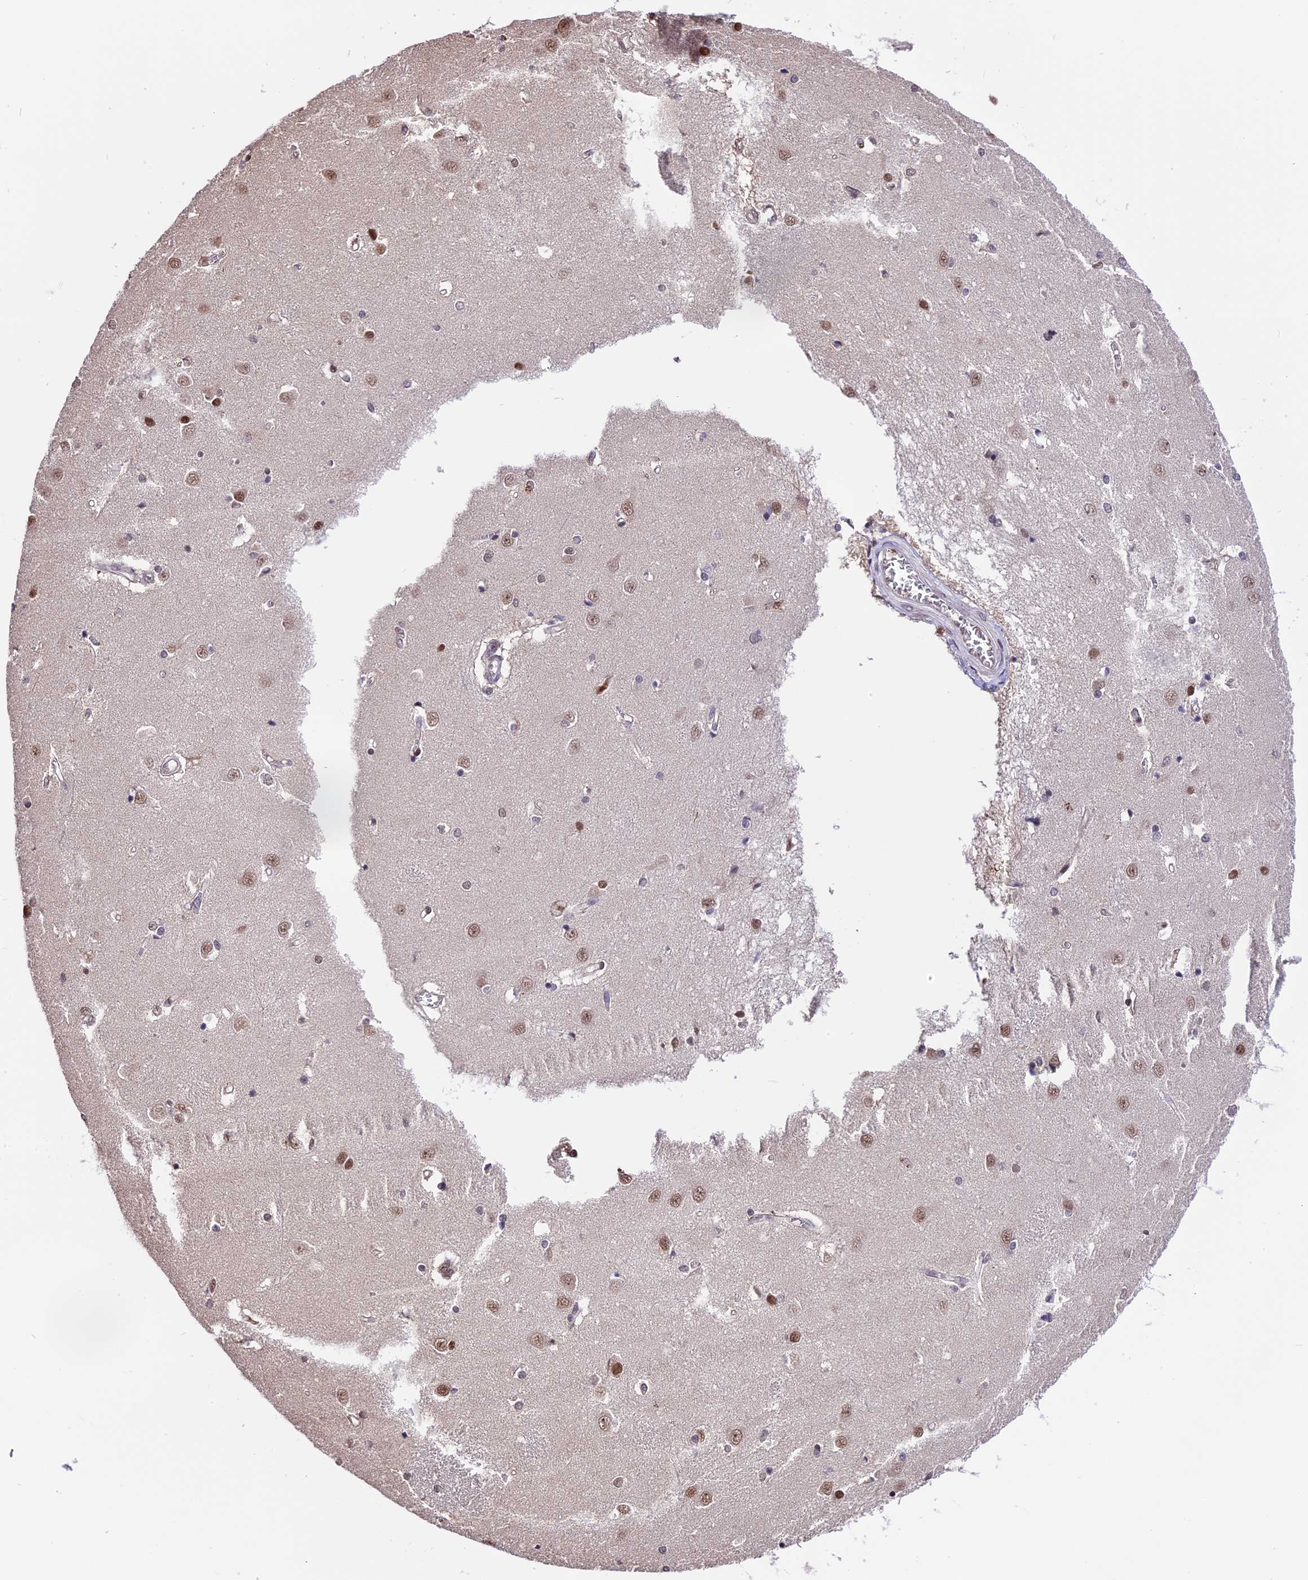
{"staining": {"intensity": "moderate", "quantity": "<25%", "location": "nuclear"}, "tissue": "caudate", "cell_type": "Glial cells", "image_type": "normal", "snomed": [{"axis": "morphology", "description": "Normal tissue, NOS"}, {"axis": "topography", "description": "Lateral ventricle wall"}], "caption": "Glial cells show low levels of moderate nuclear positivity in about <25% of cells in normal caudate.", "gene": "POLR3E", "patient": {"sex": "male", "age": 37}}